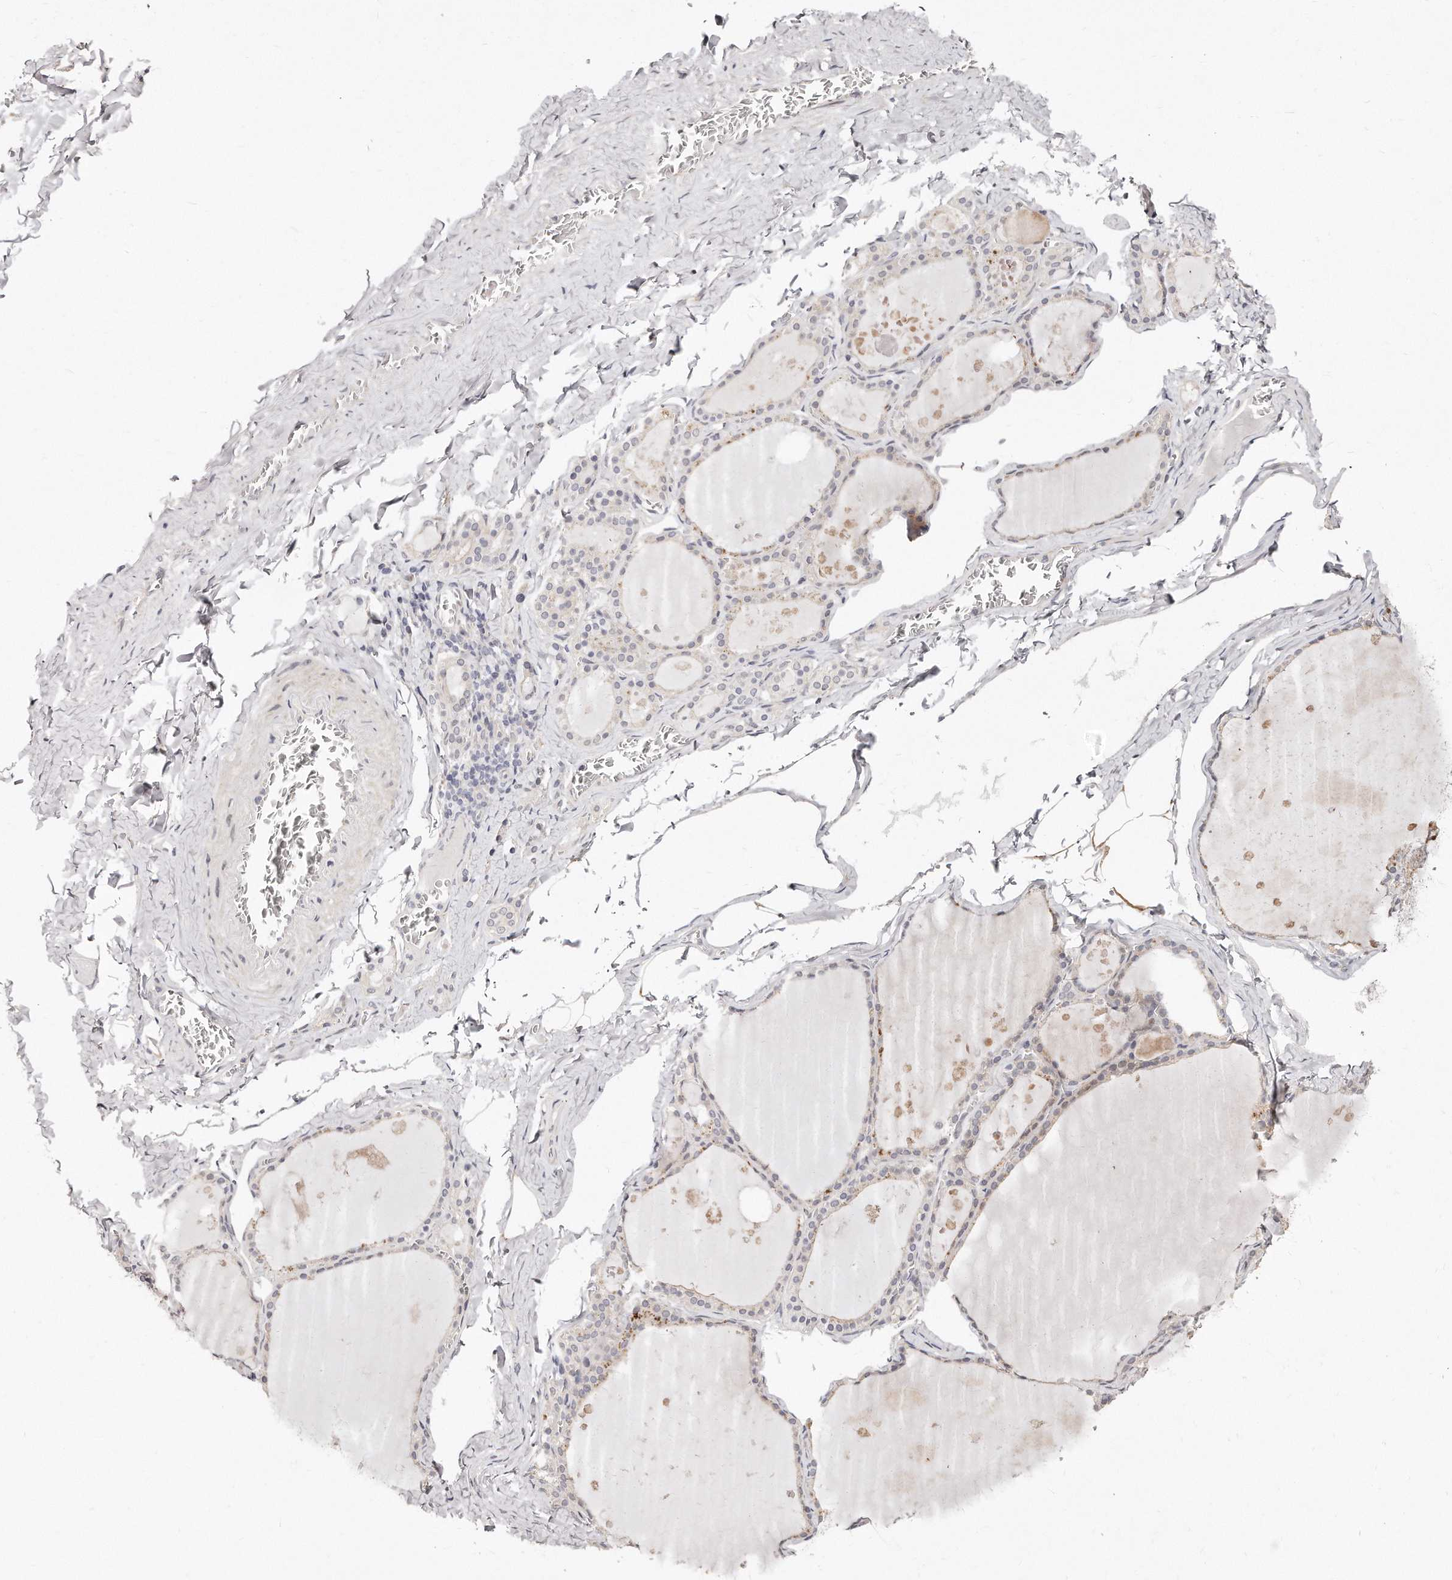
{"staining": {"intensity": "negative", "quantity": "none", "location": "none"}, "tissue": "thyroid gland", "cell_type": "Glandular cells", "image_type": "normal", "snomed": [{"axis": "morphology", "description": "Normal tissue, NOS"}, {"axis": "topography", "description": "Thyroid gland"}], "caption": "This is an IHC image of normal human thyroid gland. There is no expression in glandular cells.", "gene": "CASZ1", "patient": {"sex": "male", "age": 56}}